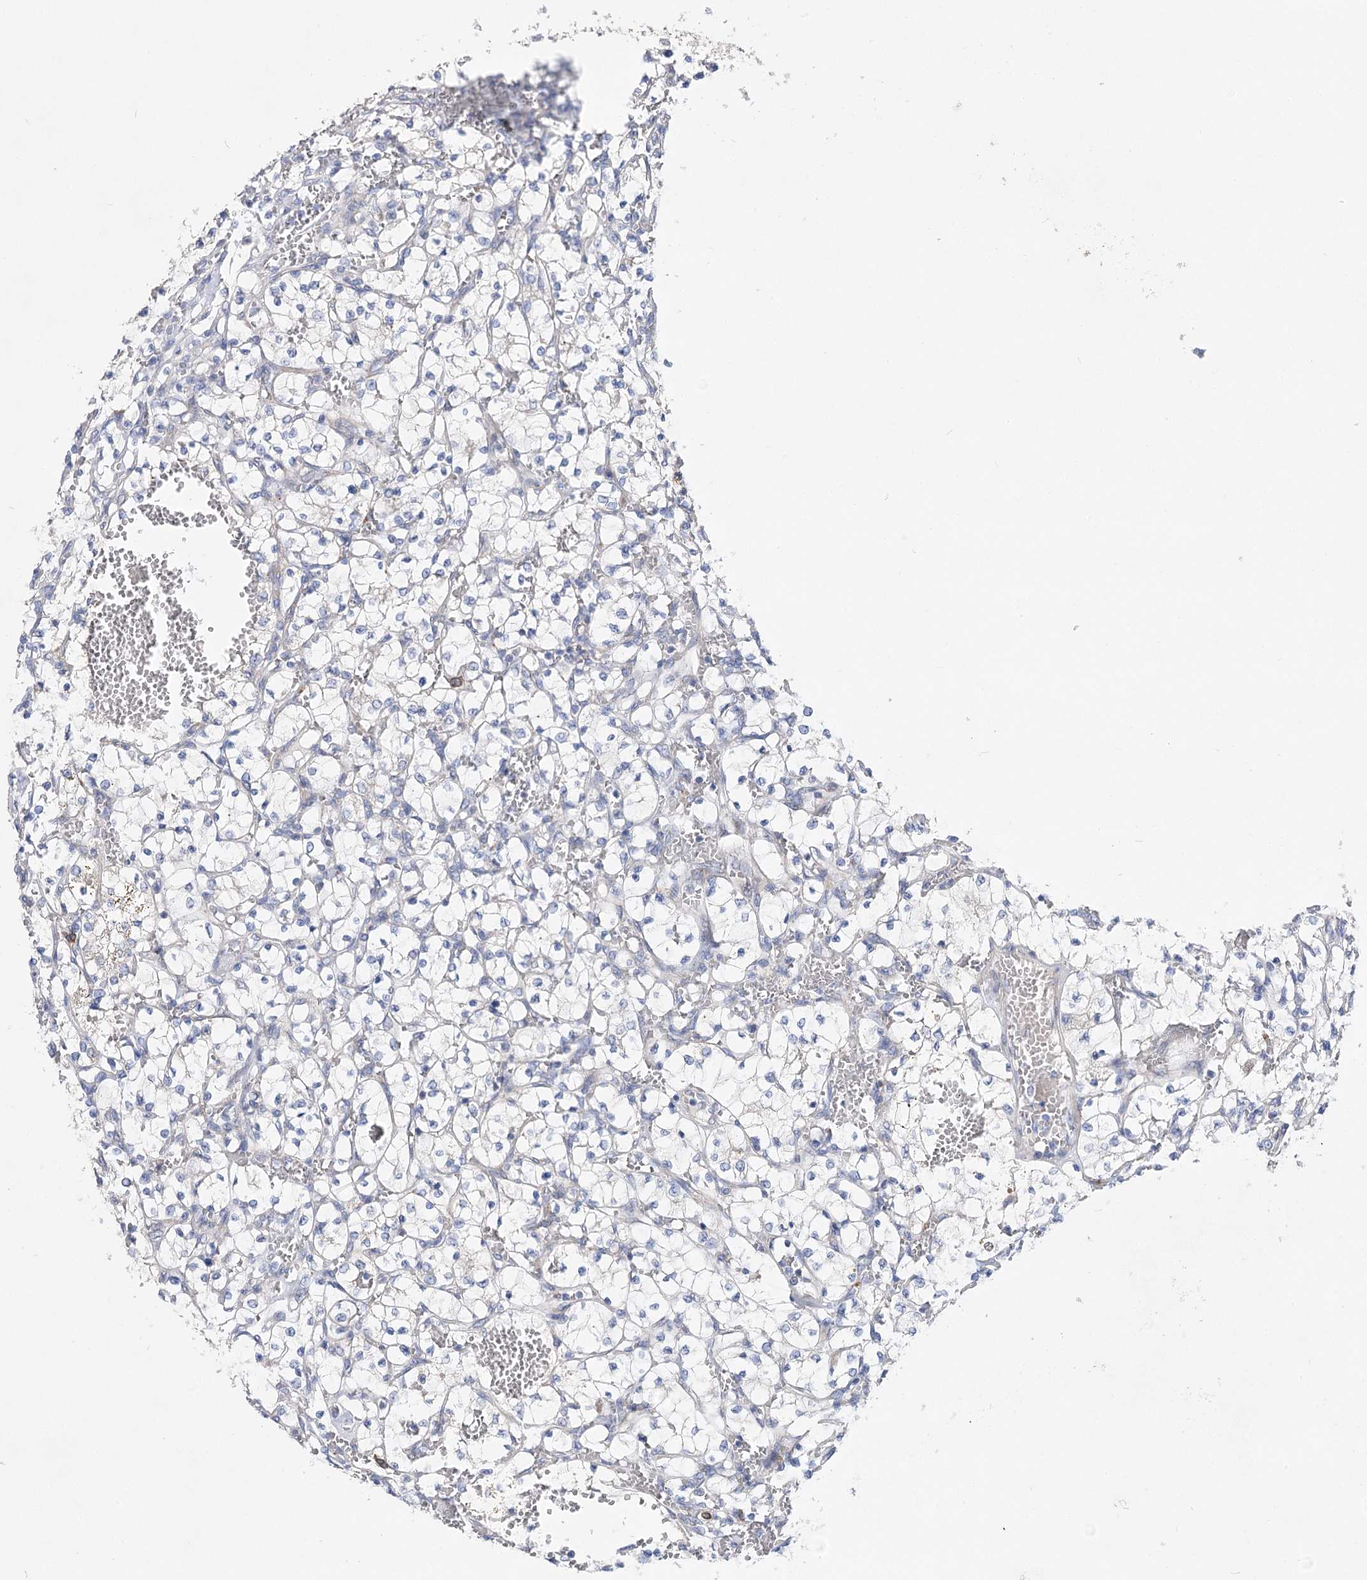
{"staining": {"intensity": "negative", "quantity": "none", "location": "none"}, "tissue": "renal cancer", "cell_type": "Tumor cells", "image_type": "cancer", "snomed": [{"axis": "morphology", "description": "Adenocarcinoma, NOS"}, {"axis": "topography", "description": "Kidney"}], "caption": "Human renal adenocarcinoma stained for a protein using IHC exhibits no positivity in tumor cells.", "gene": "NRAP", "patient": {"sex": "female", "age": 69}}